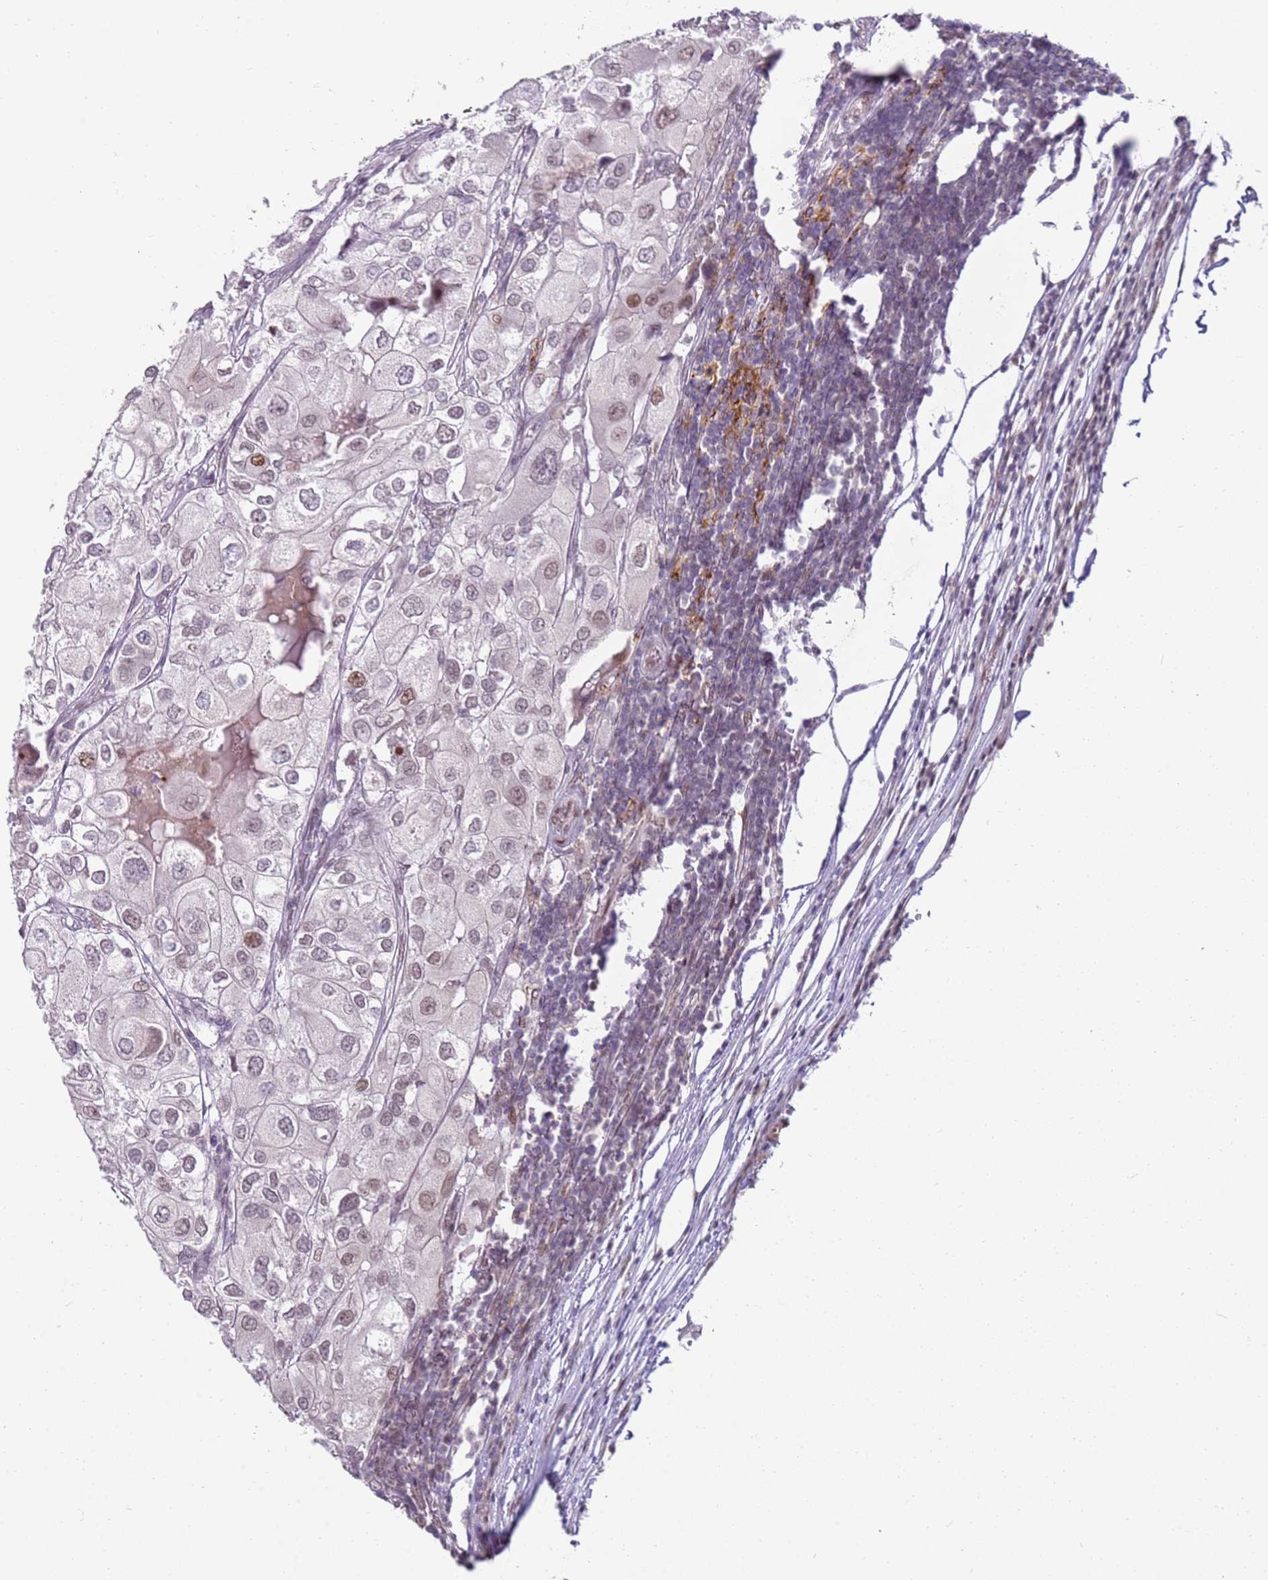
{"staining": {"intensity": "moderate", "quantity": "<25%", "location": "nuclear"}, "tissue": "urothelial cancer", "cell_type": "Tumor cells", "image_type": "cancer", "snomed": [{"axis": "morphology", "description": "Urothelial carcinoma, High grade"}, {"axis": "topography", "description": "Urinary bladder"}], "caption": "Urothelial carcinoma (high-grade) was stained to show a protein in brown. There is low levels of moderate nuclear positivity in about <25% of tumor cells.", "gene": "PHC2", "patient": {"sex": "male", "age": 64}}